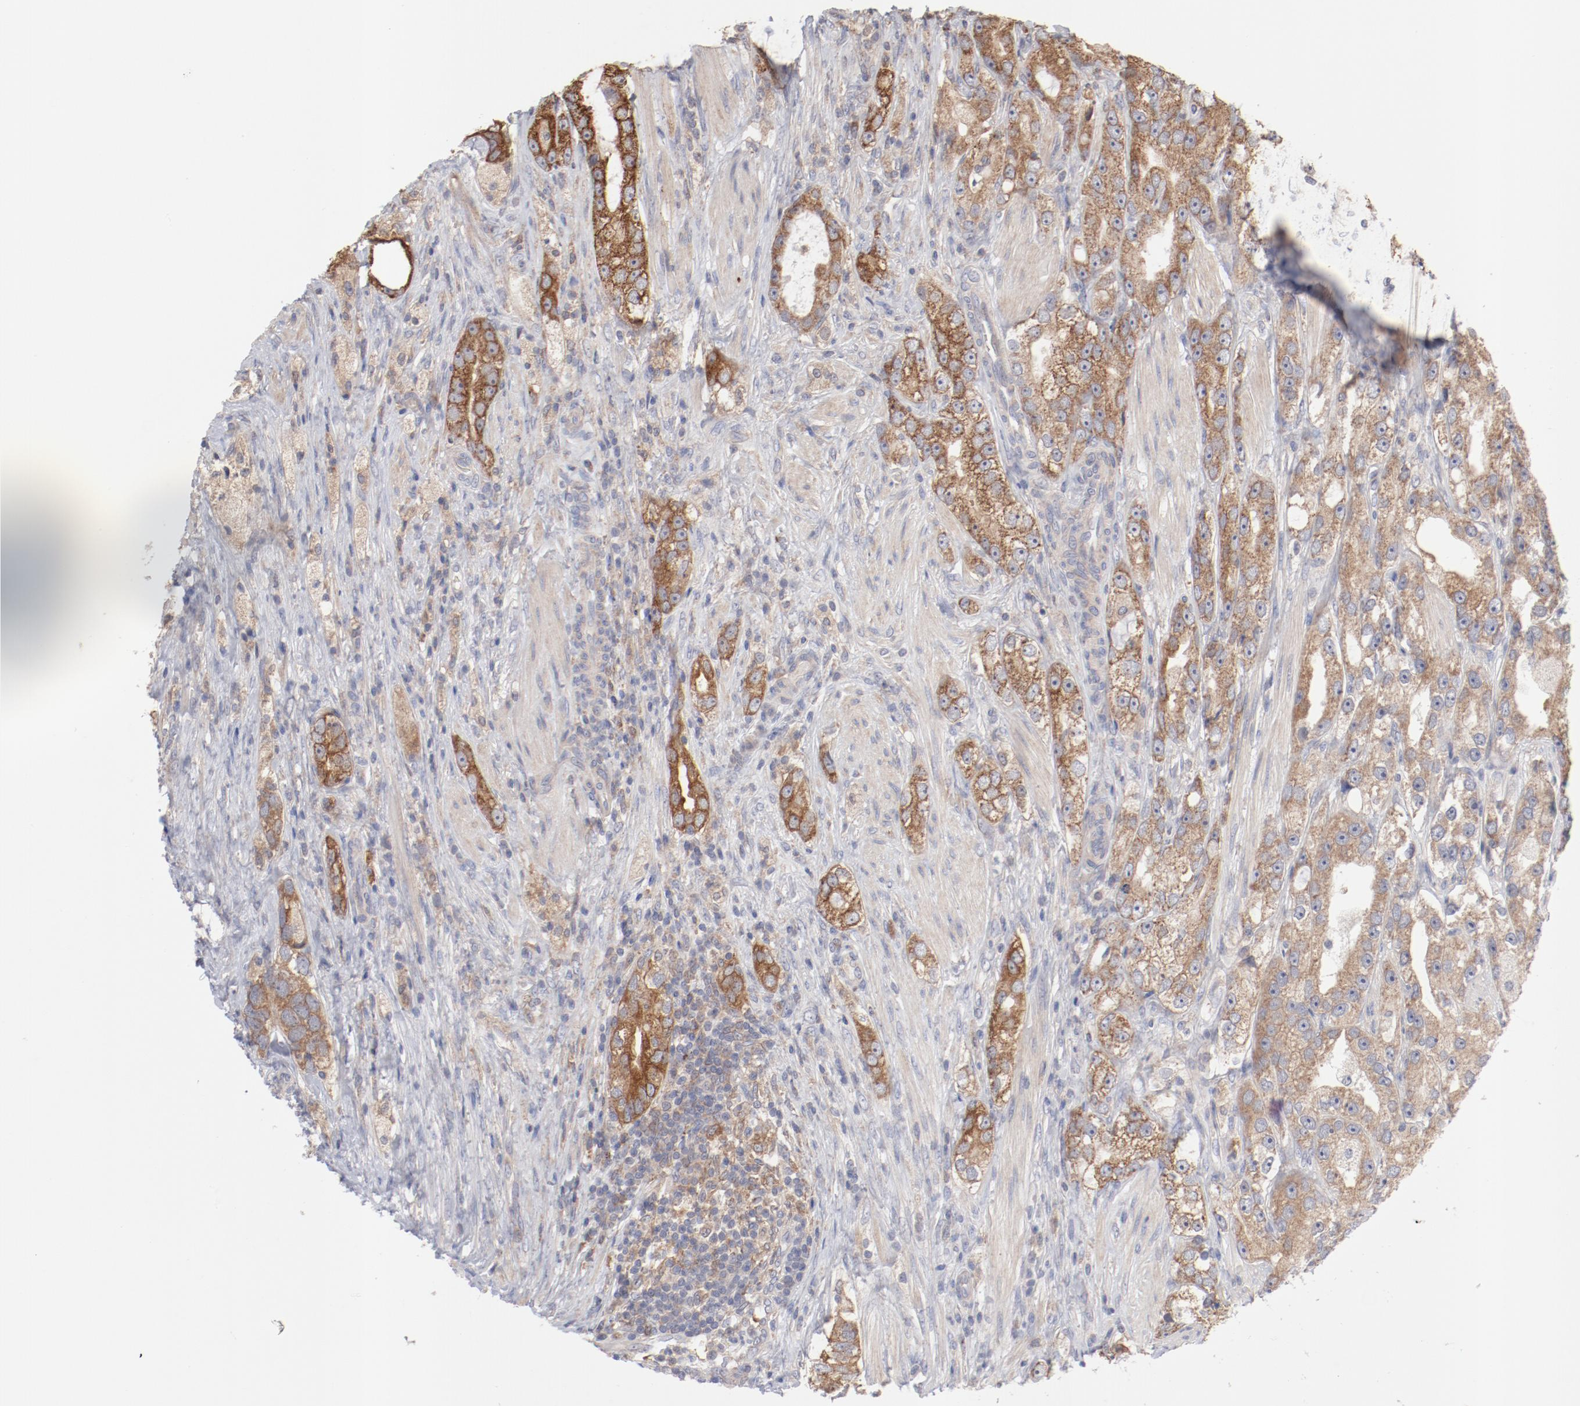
{"staining": {"intensity": "moderate", "quantity": ">75%", "location": "cytoplasmic/membranous"}, "tissue": "prostate cancer", "cell_type": "Tumor cells", "image_type": "cancer", "snomed": [{"axis": "morphology", "description": "Adenocarcinoma, High grade"}, {"axis": "topography", "description": "Prostate"}], "caption": "This is an image of IHC staining of prostate cancer, which shows moderate expression in the cytoplasmic/membranous of tumor cells.", "gene": "PPFIBP2", "patient": {"sex": "male", "age": 63}}